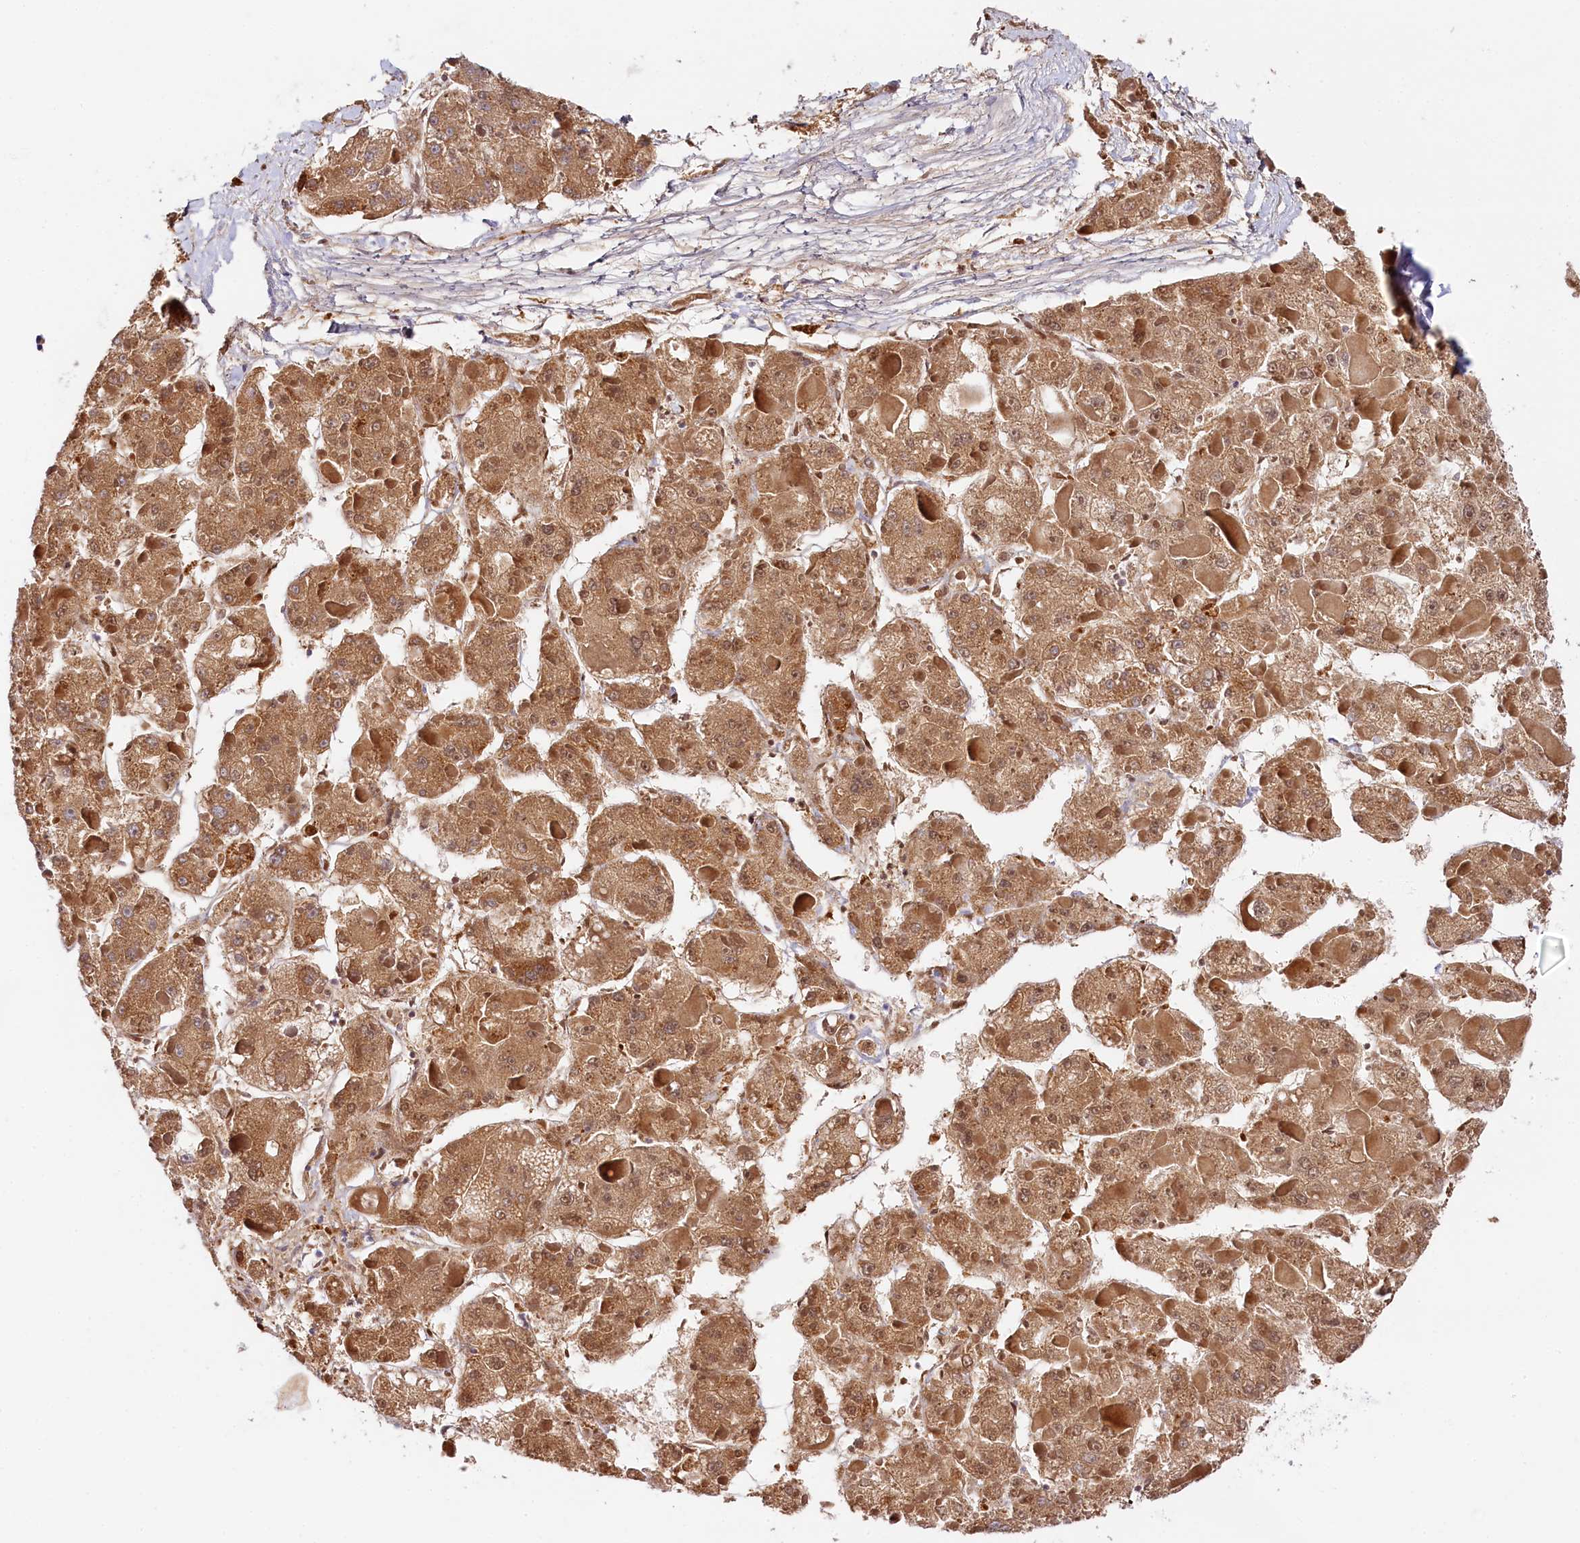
{"staining": {"intensity": "moderate", "quantity": ">75%", "location": "cytoplasmic/membranous,nuclear"}, "tissue": "liver cancer", "cell_type": "Tumor cells", "image_type": "cancer", "snomed": [{"axis": "morphology", "description": "Carcinoma, Hepatocellular, NOS"}, {"axis": "topography", "description": "Liver"}], "caption": "Immunohistochemical staining of human liver cancer (hepatocellular carcinoma) shows medium levels of moderate cytoplasmic/membranous and nuclear protein positivity in approximately >75% of tumor cells.", "gene": "KATNB1", "patient": {"sex": "female", "age": 73}}